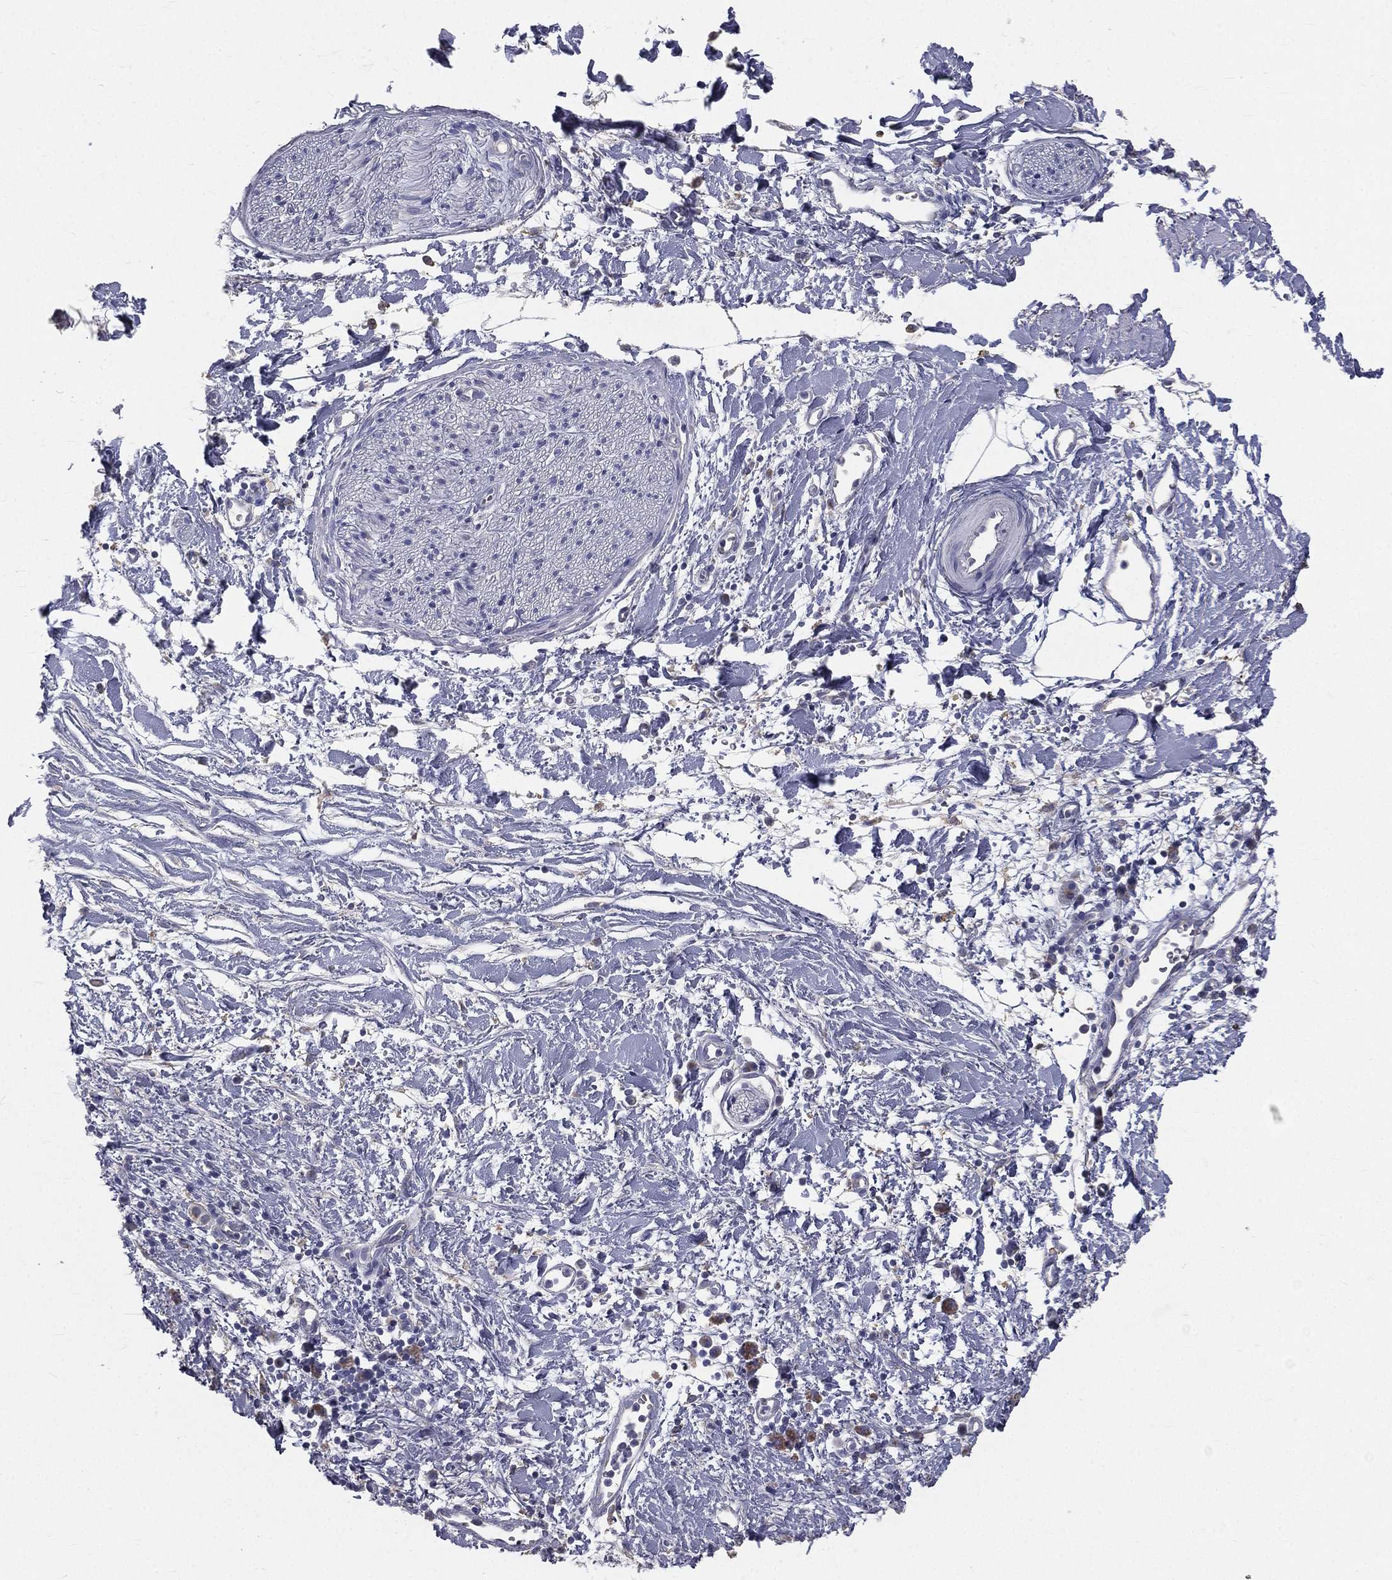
{"staining": {"intensity": "negative", "quantity": "none", "location": "none"}, "tissue": "soft tissue", "cell_type": "Fibroblasts", "image_type": "normal", "snomed": [{"axis": "morphology", "description": "Normal tissue, NOS"}, {"axis": "morphology", "description": "Adenocarcinoma, NOS"}, {"axis": "topography", "description": "Pancreas"}, {"axis": "topography", "description": "Peripheral nerve tissue"}], "caption": "Benign soft tissue was stained to show a protein in brown. There is no significant staining in fibroblasts. Nuclei are stained in blue.", "gene": "MUC13", "patient": {"sex": "male", "age": 61}}